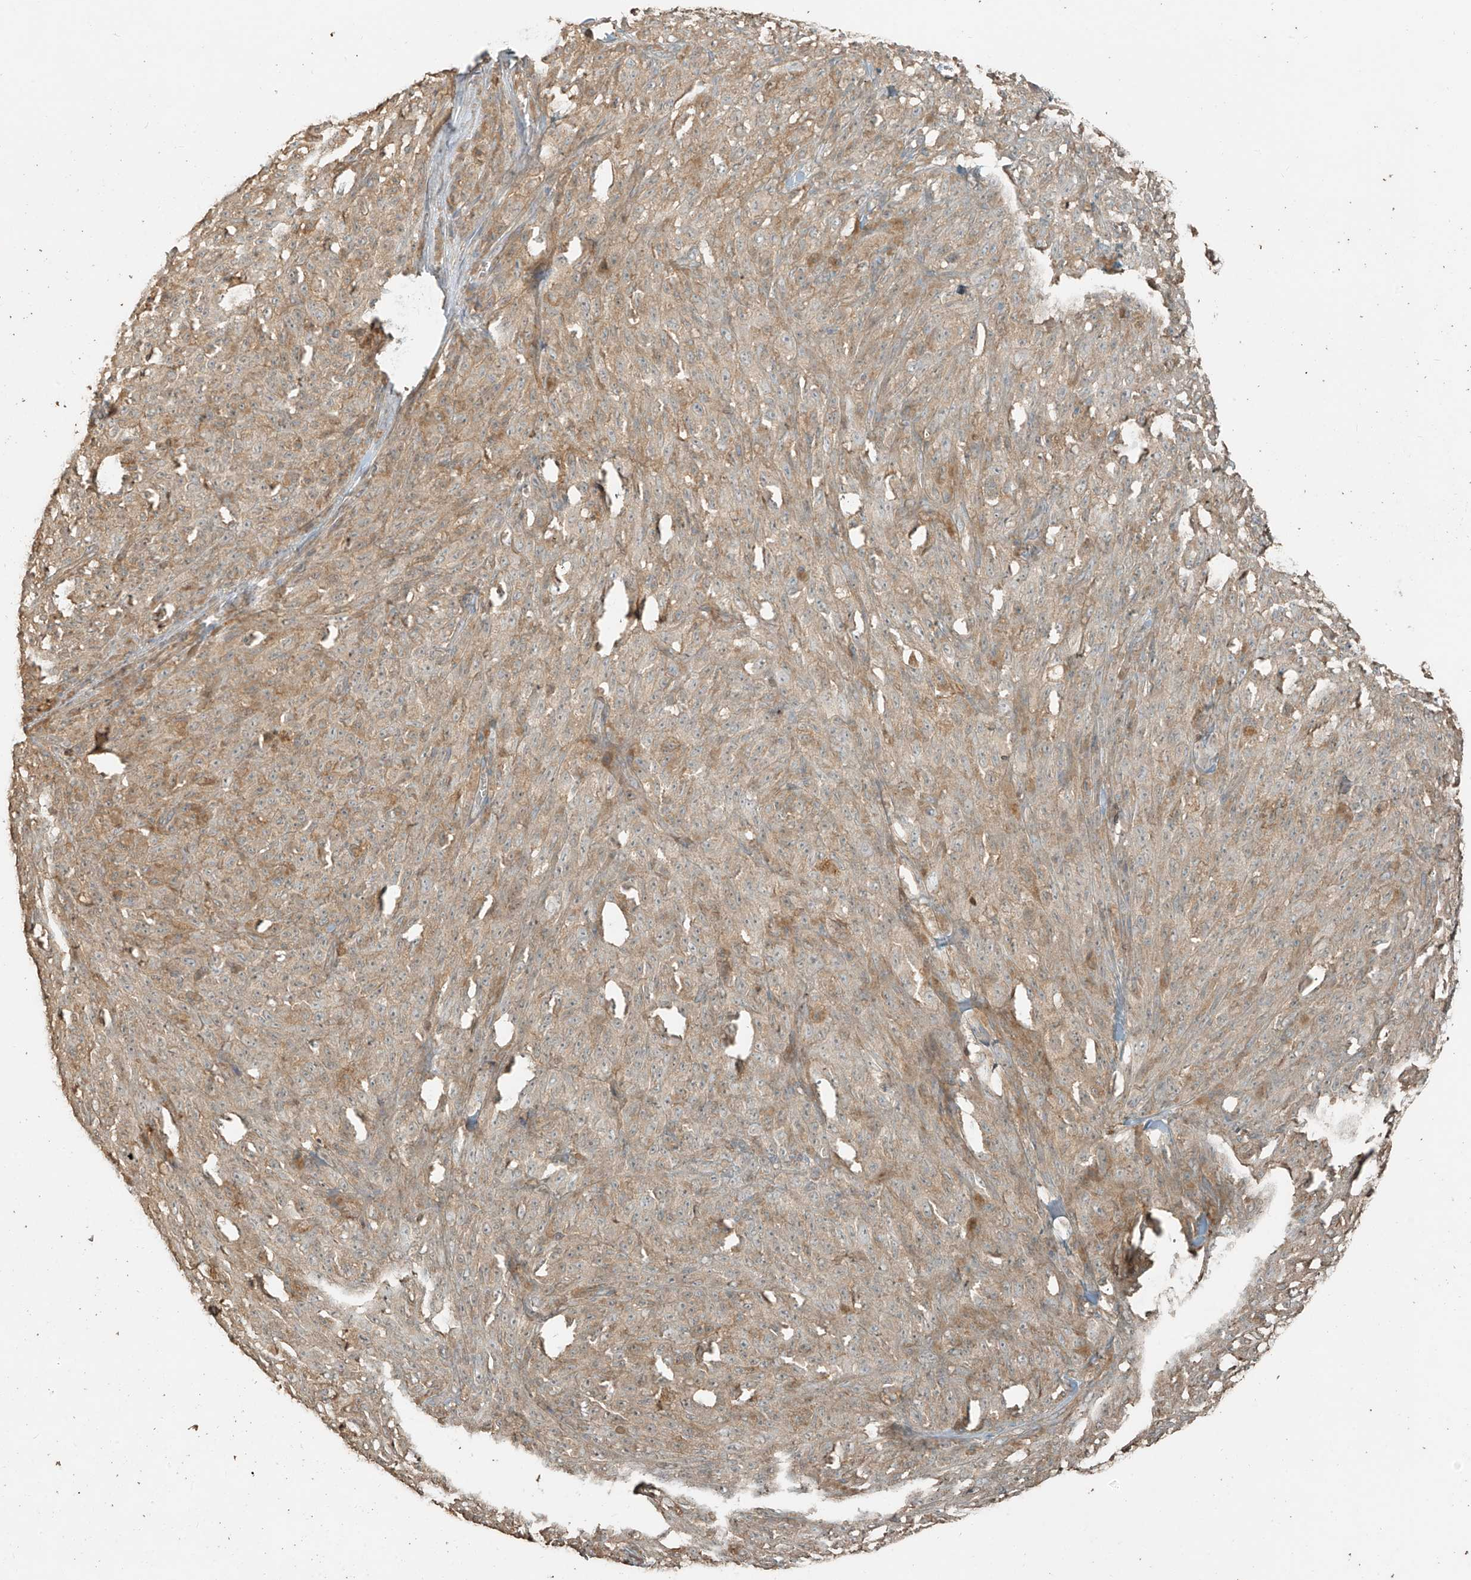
{"staining": {"intensity": "weak", "quantity": ">75%", "location": "cytoplasmic/membranous"}, "tissue": "melanoma", "cell_type": "Tumor cells", "image_type": "cancer", "snomed": [{"axis": "morphology", "description": "Malignant melanoma, NOS"}, {"axis": "topography", "description": "Skin"}], "caption": "High-magnification brightfield microscopy of malignant melanoma stained with DAB (3,3'-diaminobenzidine) (brown) and counterstained with hematoxylin (blue). tumor cells exhibit weak cytoplasmic/membranous positivity is identified in about>75% of cells.", "gene": "RFTN2", "patient": {"sex": "female", "age": 82}}